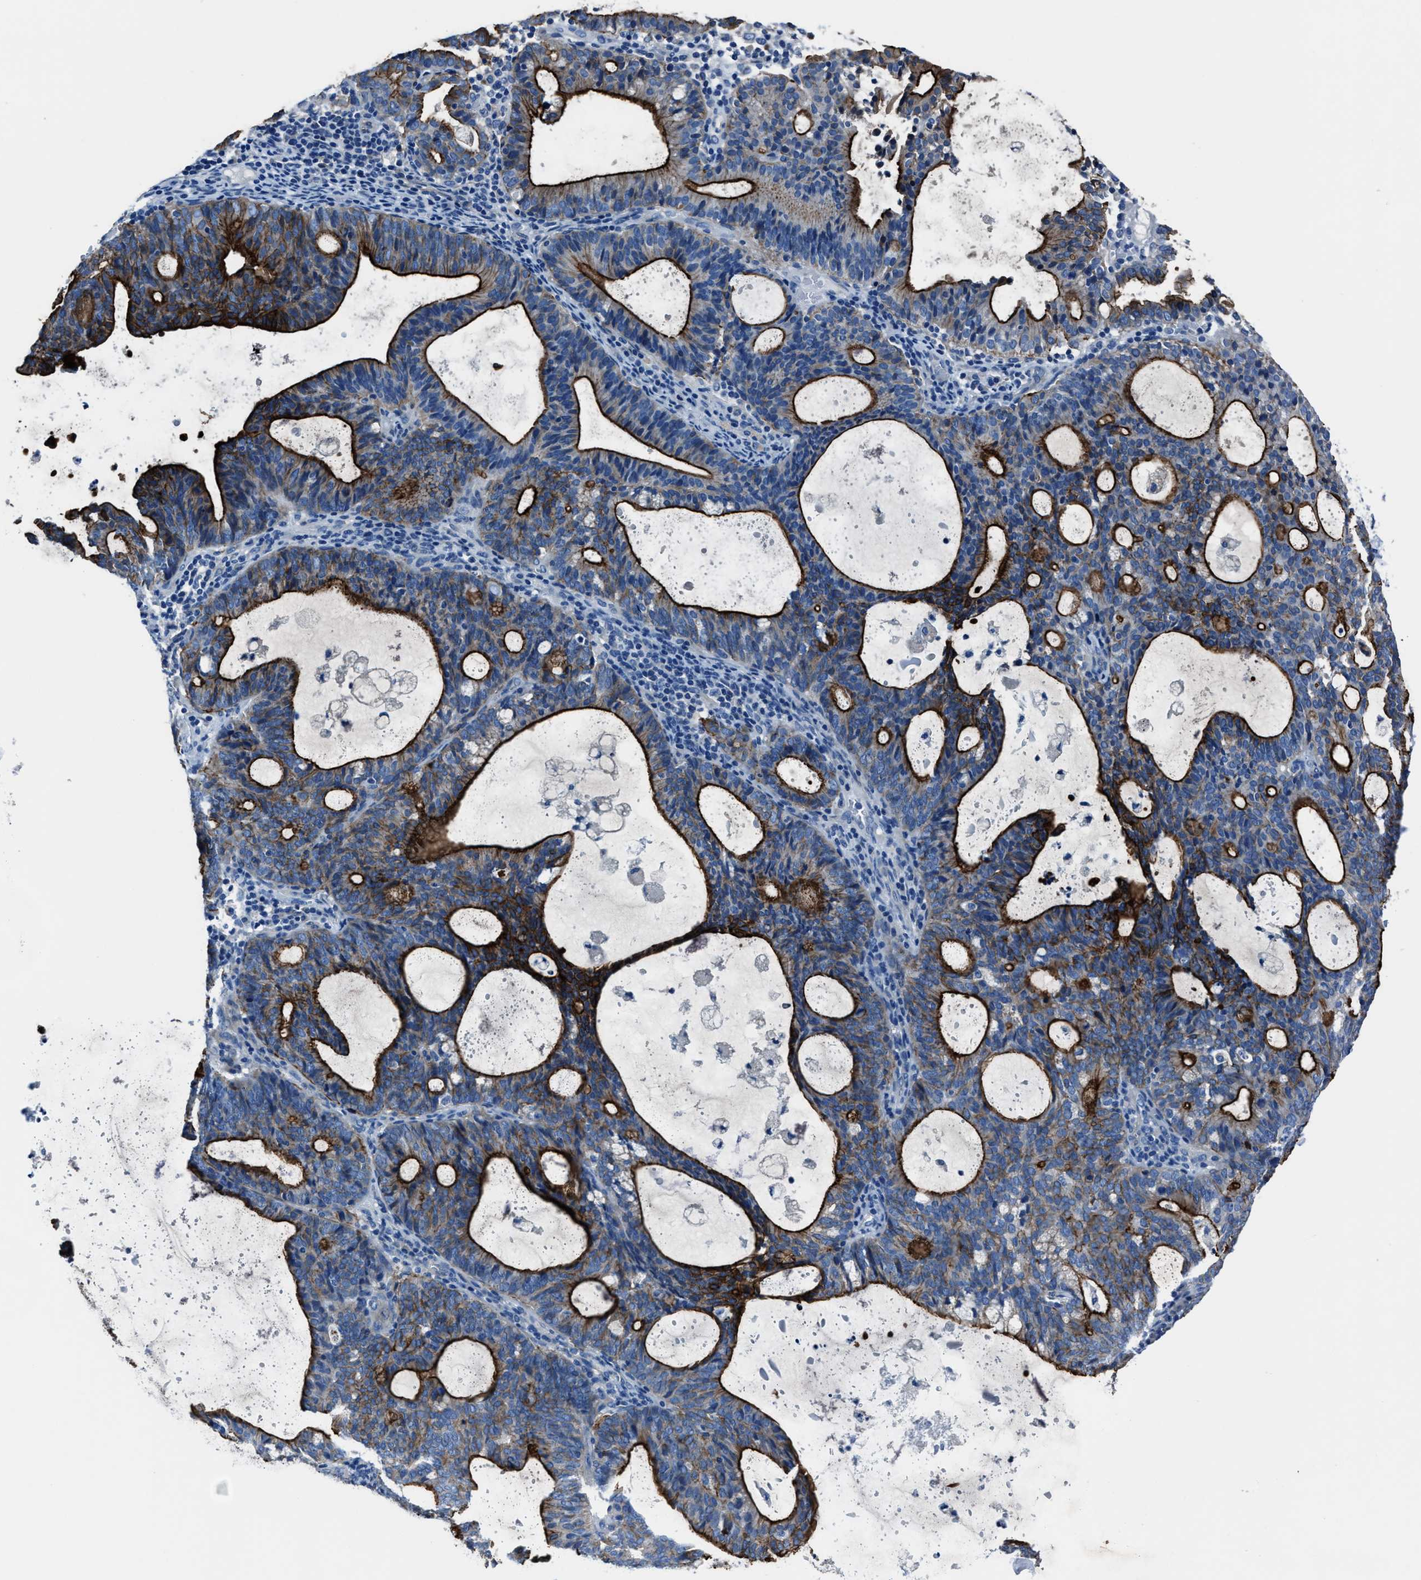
{"staining": {"intensity": "strong", "quantity": "25%-75%", "location": "cytoplasmic/membranous"}, "tissue": "endometrial cancer", "cell_type": "Tumor cells", "image_type": "cancer", "snomed": [{"axis": "morphology", "description": "Adenocarcinoma, NOS"}, {"axis": "topography", "description": "Uterus"}], "caption": "A high-resolution photomicrograph shows immunohistochemistry (IHC) staining of endometrial cancer (adenocarcinoma), which exhibits strong cytoplasmic/membranous positivity in approximately 25%-75% of tumor cells.", "gene": "LMO7", "patient": {"sex": "female", "age": 83}}